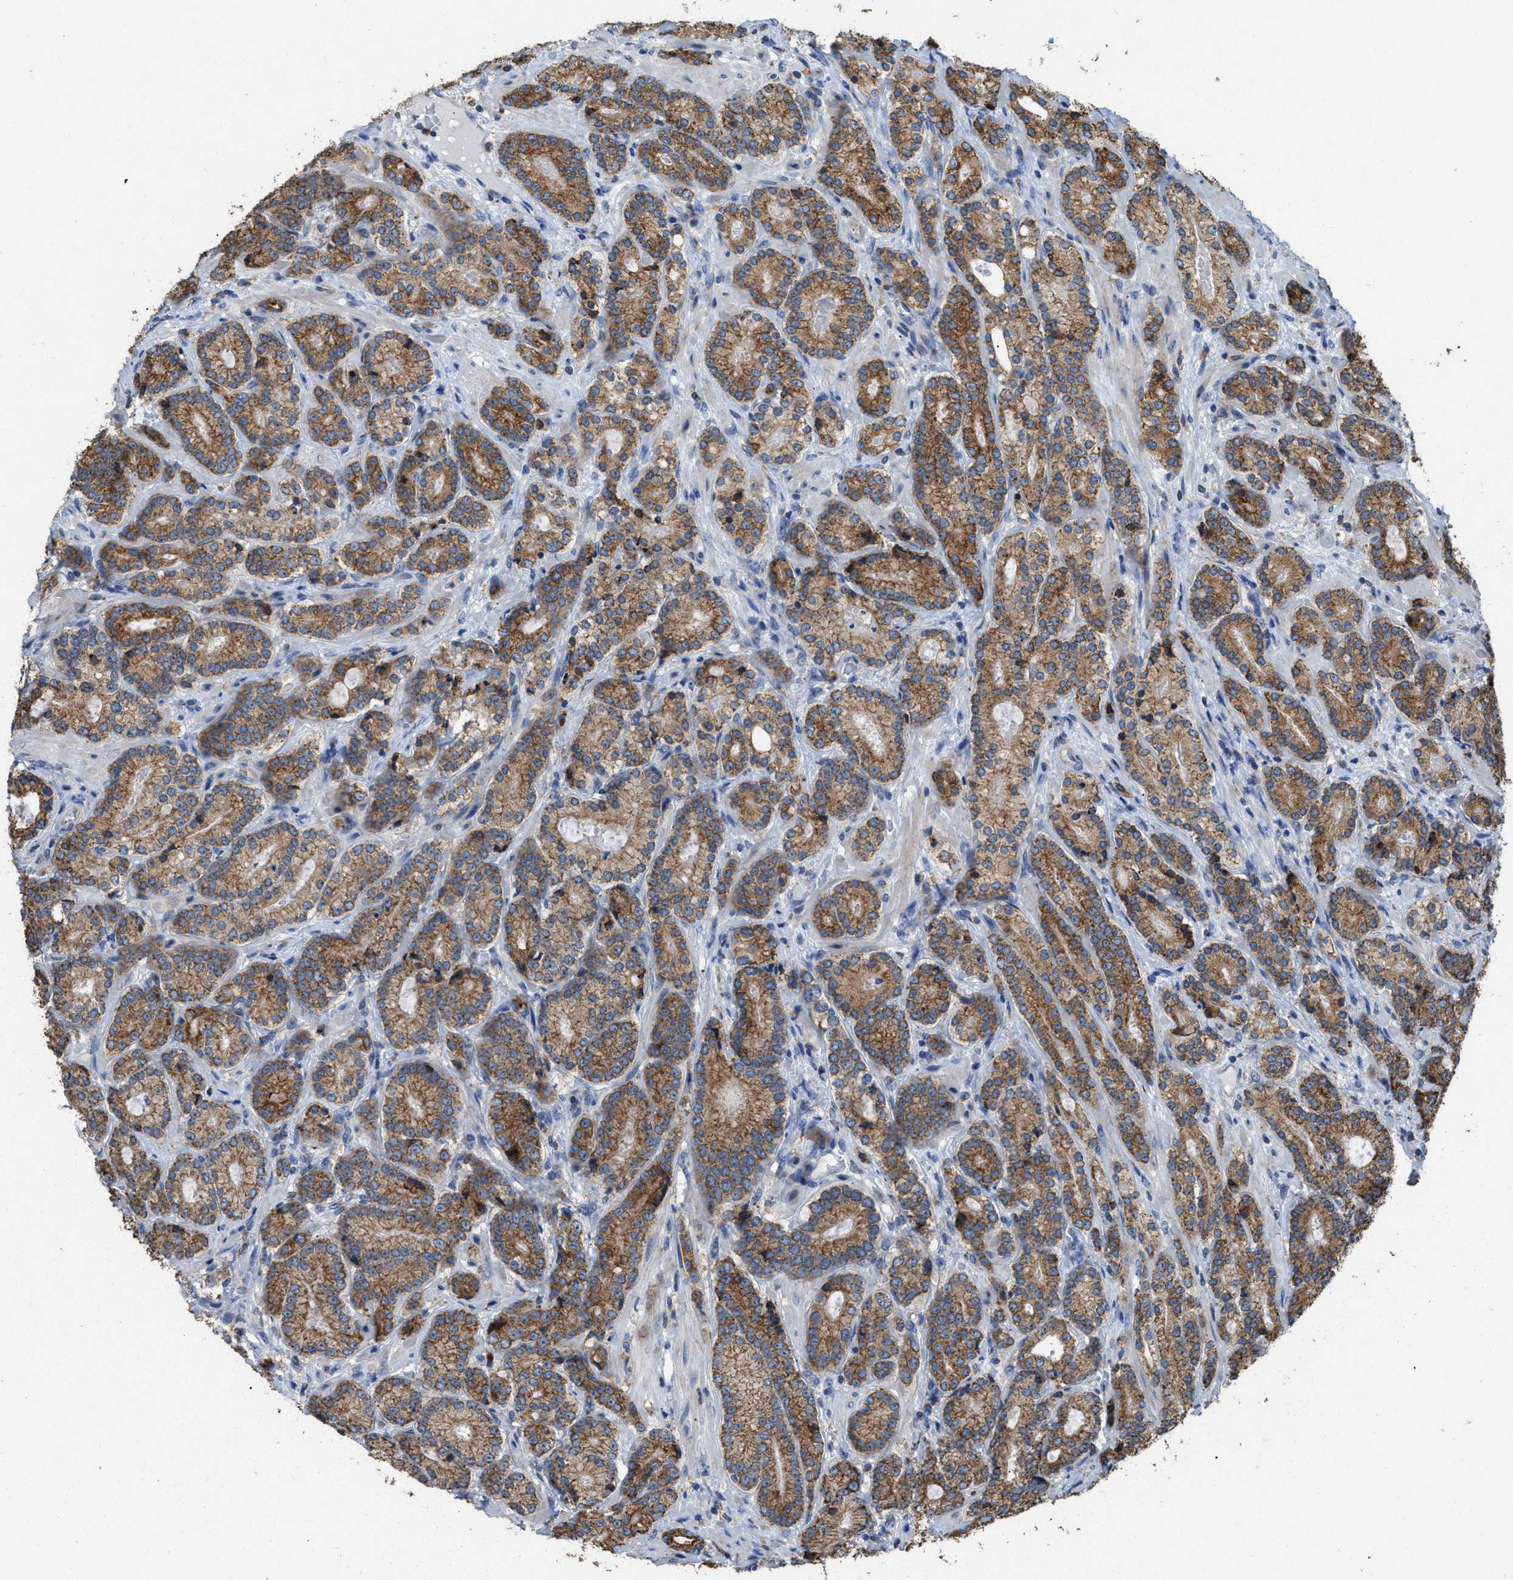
{"staining": {"intensity": "moderate", "quantity": ">75%", "location": "cytoplasmic/membranous"}, "tissue": "prostate cancer", "cell_type": "Tumor cells", "image_type": "cancer", "snomed": [{"axis": "morphology", "description": "Adenocarcinoma, High grade"}, {"axis": "topography", "description": "Prostate"}], "caption": "IHC staining of prostate adenocarcinoma (high-grade), which demonstrates medium levels of moderate cytoplasmic/membranous staining in about >75% of tumor cells indicating moderate cytoplasmic/membranous protein staining. The staining was performed using DAB (brown) for protein detection and nuclei were counterstained in hematoxylin (blue).", "gene": "AK2", "patient": {"sex": "male", "age": 61}}